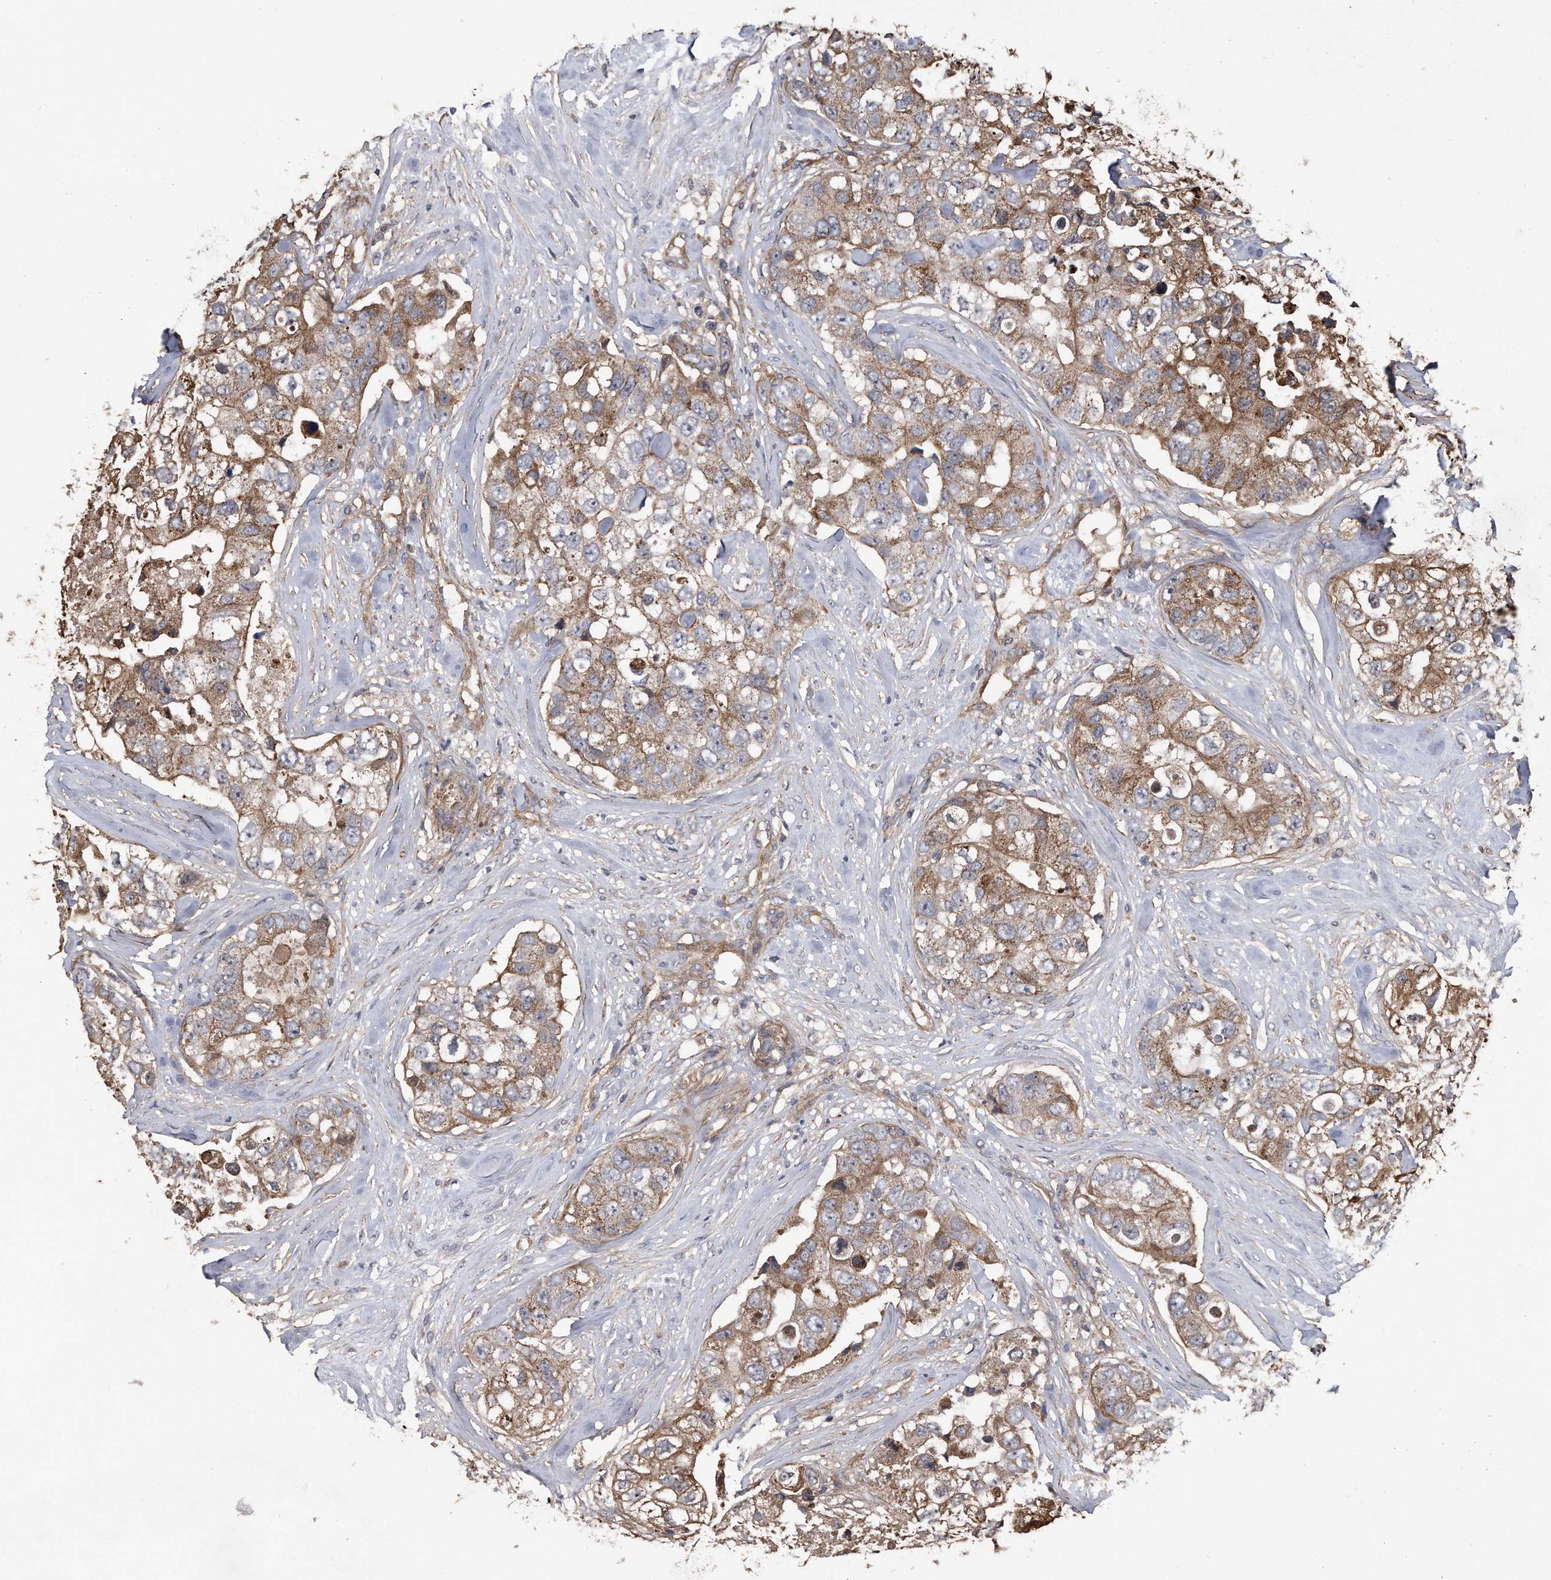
{"staining": {"intensity": "moderate", "quantity": ">75%", "location": "cytoplasmic/membranous"}, "tissue": "breast cancer", "cell_type": "Tumor cells", "image_type": "cancer", "snomed": [{"axis": "morphology", "description": "Duct carcinoma"}, {"axis": "topography", "description": "Breast"}], "caption": "Infiltrating ductal carcinoma (breast) was stained to show a protein in brown. There is medium levels of moderate cytoplasmic/membranous positivity in approximately >75% of tumor cells.", "gene": "KCND3", "patient": {"sex": "female", "age": 62}}